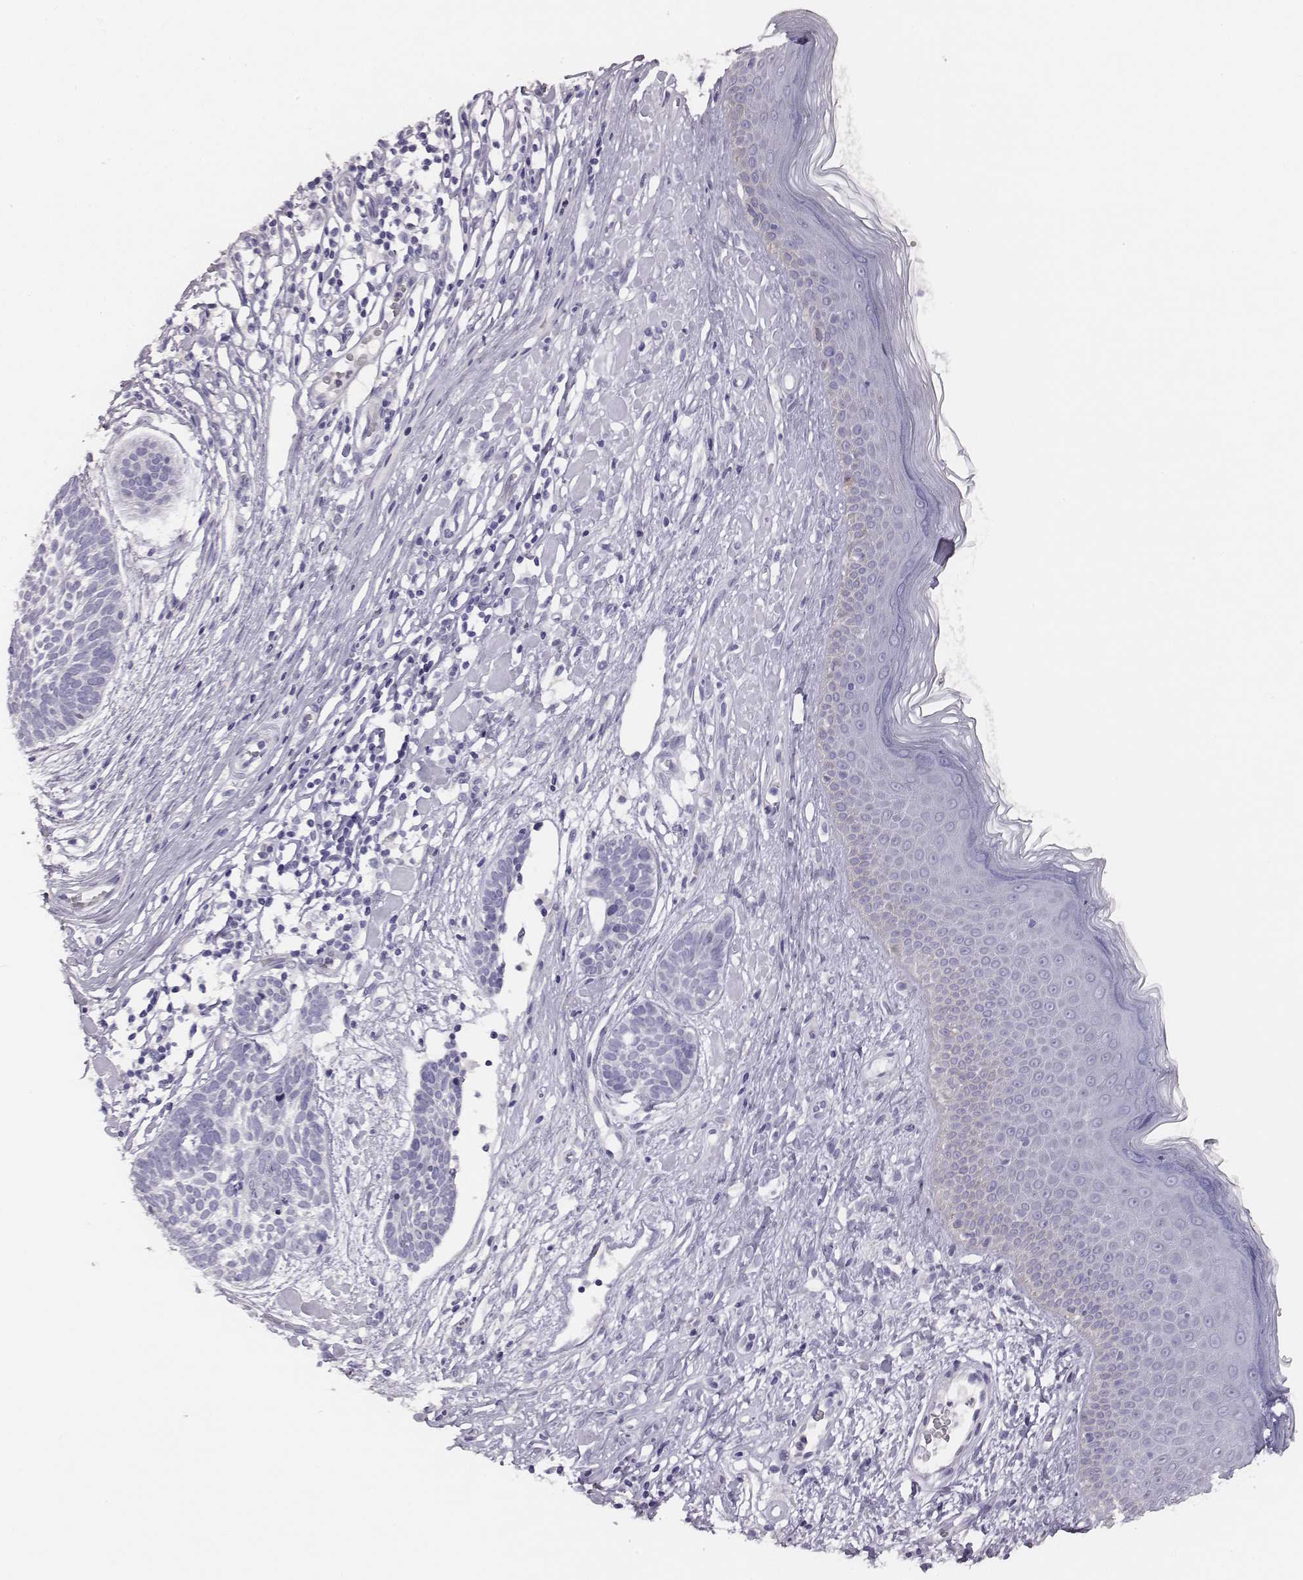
{"staining": {"intensity": "negative", "quantity": "none", "location": "none"}, "tissue": "skin cancer", "cell_type": "Tumor cells", "image_type": "cancer", "snomed": [{"axis": "morphology", "description": "Basal cell carcinoma"}, {"axis": "topography", "description": "Skin"}], "caption": "Immunohistochemical staining of human skin cancer reveals no significant staining in tumor cells.", "gene": "GUCA1A", "patient": {"sex": "male", "age": 85}}